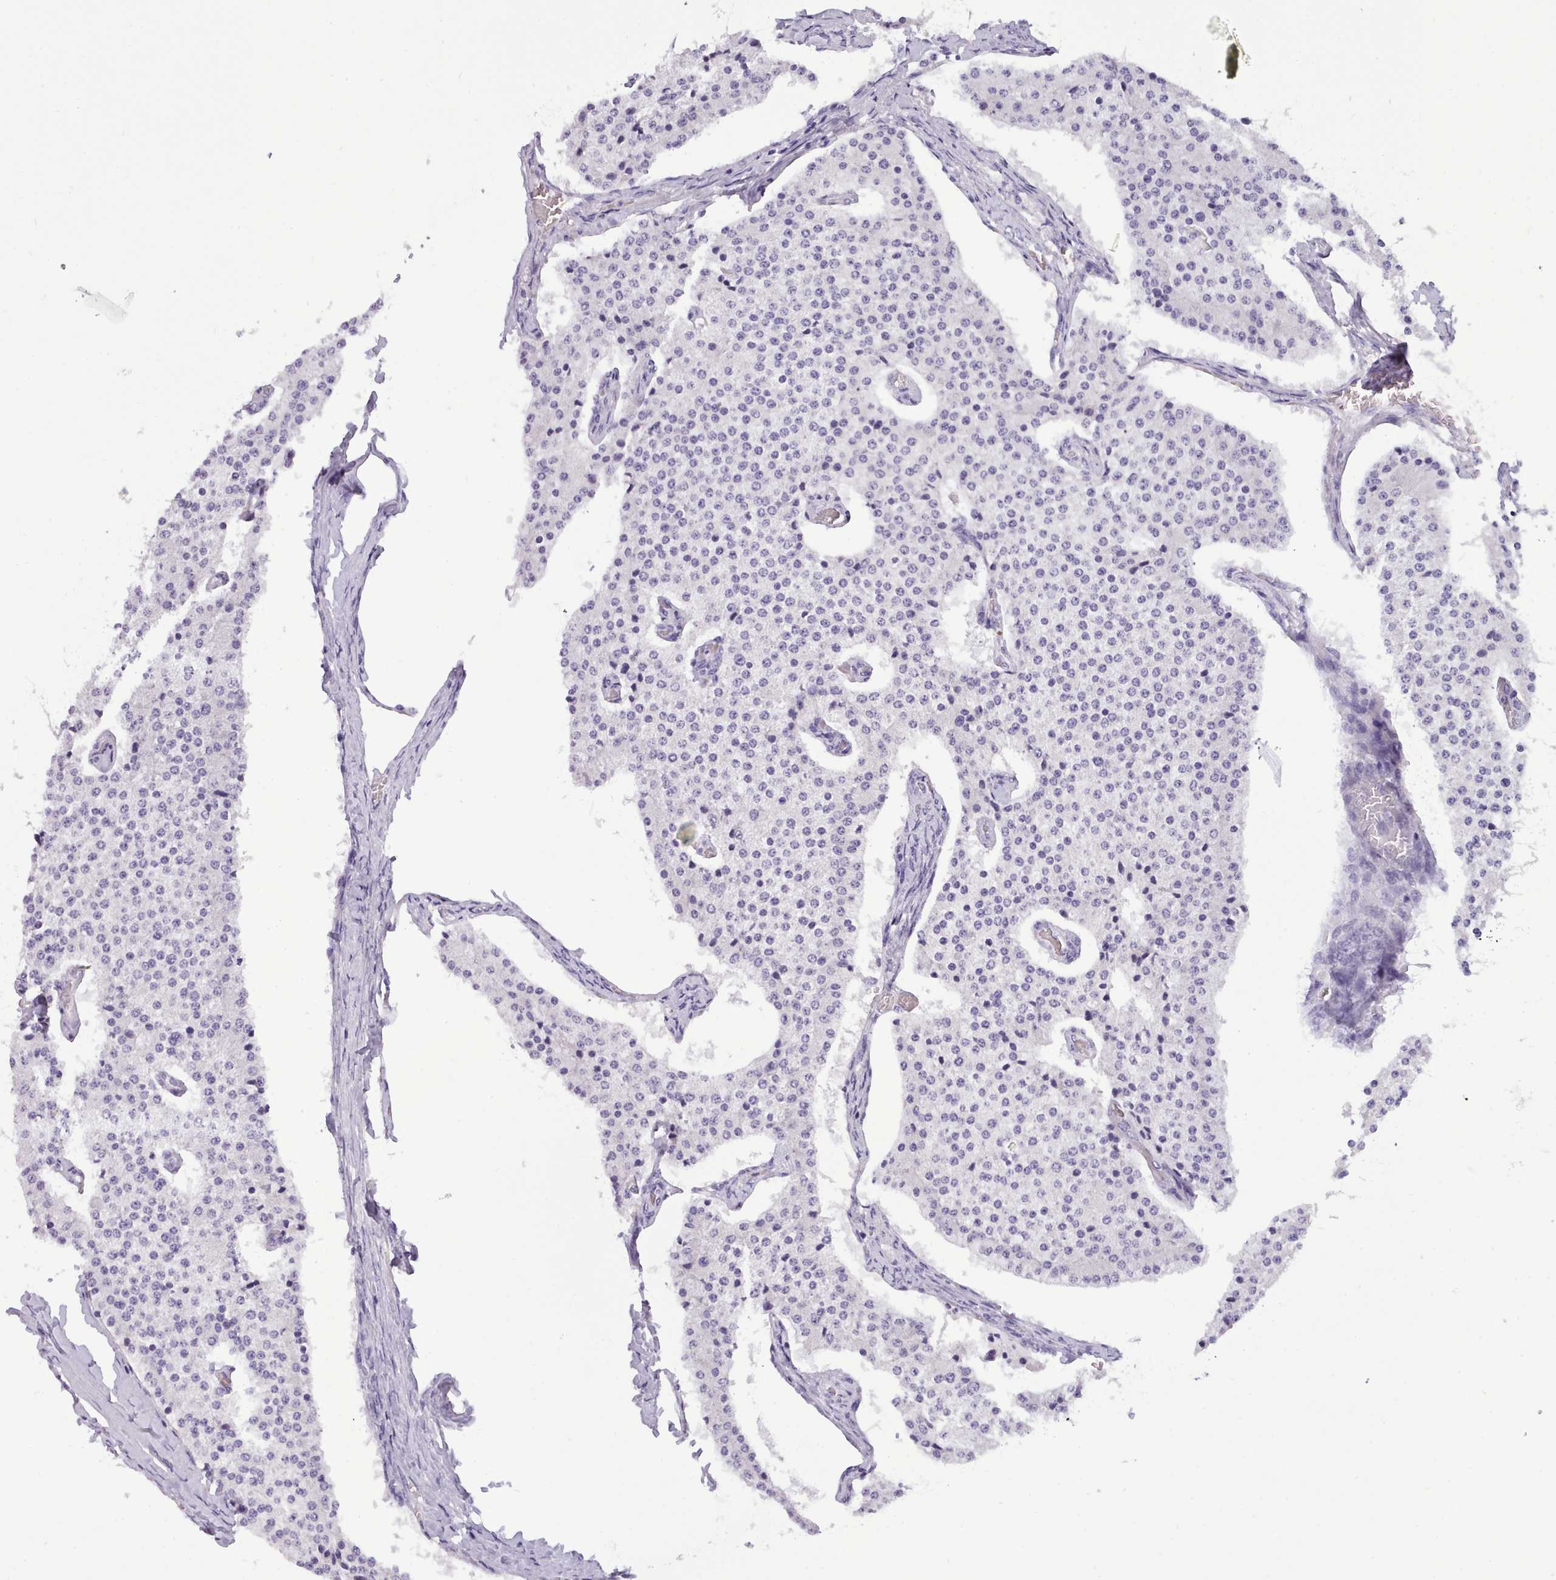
{"staining": {"intensity": "negative", "quantity": "none", "location": "none"}, "tissue": "carcinoid", "cell_type": "Tumor cells", "image_type": "cancer", "snomed": [{"axis": "morphology", "description": "Carcinoid, malignant, NOS"}, {"axis": "topography", "description": "Colon"}], "caption": "High power microscopy image of an immunohistochemistry histopathology image of malignant carcinoid, revealing no significant staining in tumor cells.", "gene": "CYP2A13", "patient": {"sex": "female", "age": 52}}